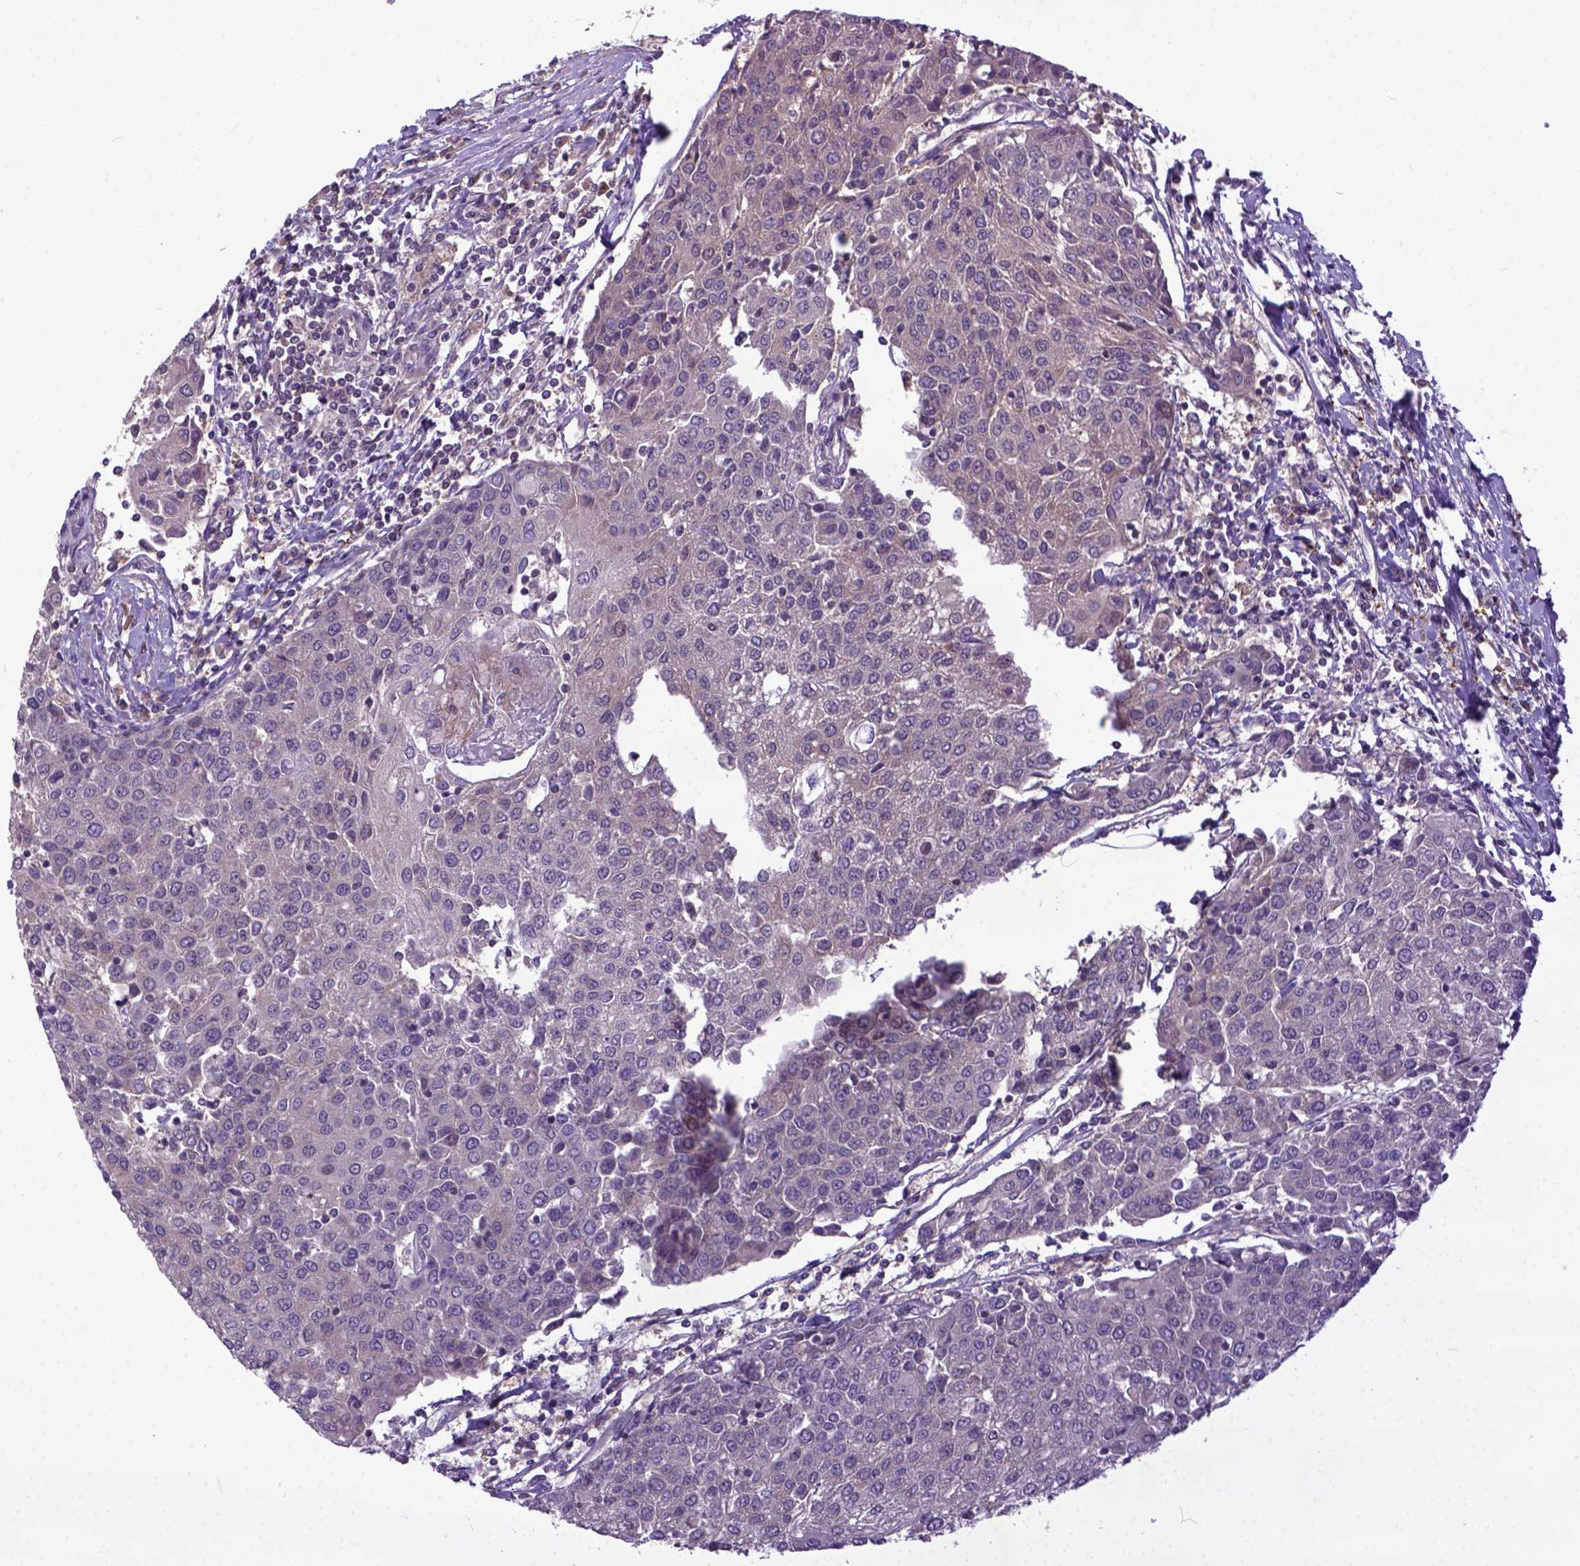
{"staining": {"intensity": "weak", "quantity": "<25%", "location": "cytoplasmic/membranous"}, "tissue": "urothelial cancer", "cell_type": "Tumor cells", "image_type": "cancer", "snomed": [{"axis": "morphology", "description": "Urothelial carcinoma, High grade"}, {"axis": "topography", "description": "Urinary bladder"}], "caption": "Tumor cells show no significant protein expression in high-grade urothelial carcinoma.", "gene": "CPNE1", "patient": {"sex": "female", "age": 85}}